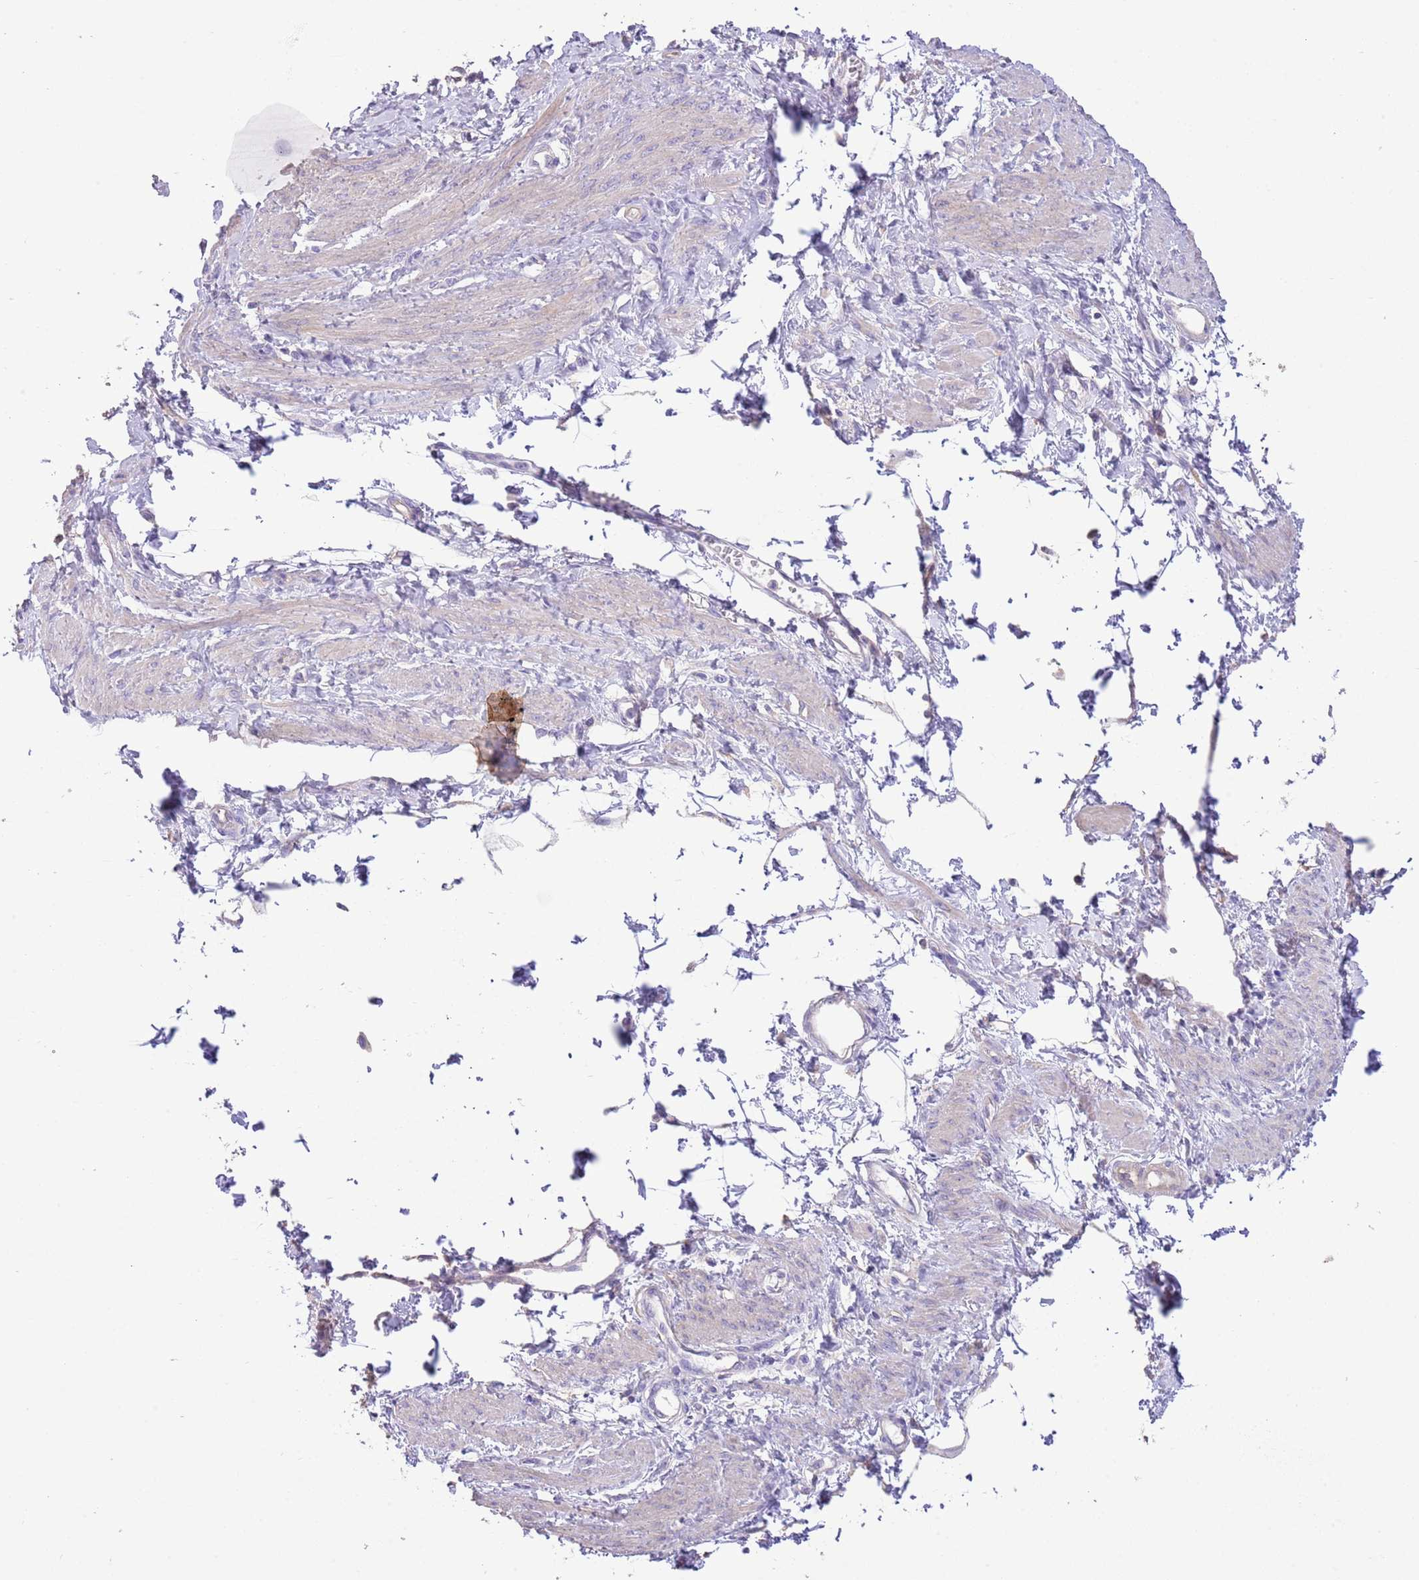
{"staining": {"intensity": "negative", "quantity": "none", "location": "none"}, "tissue": "smooth muscle", "cell_type": "Smooth muscle cells", "image_type": "normal", "snomed": [{"axis": "morphology", "description": "Normal tissue, NOS"}, {"axis": "topography", "description": "Smooth muscle"}, {"axis": "topography", "description": "Uterus"}], "caption": "There is no significant staining in smooth muscle cells of smooth muscle. (Stains: DAB (3,3'-diaminobenzidine) immunohistochemistry (IHC) with hematoxylin counter stain, Microscopy: brightfield microscopy at high magnification).", "gene": "SFTPA1", "patient": {"sex": "female", "age": 39}}